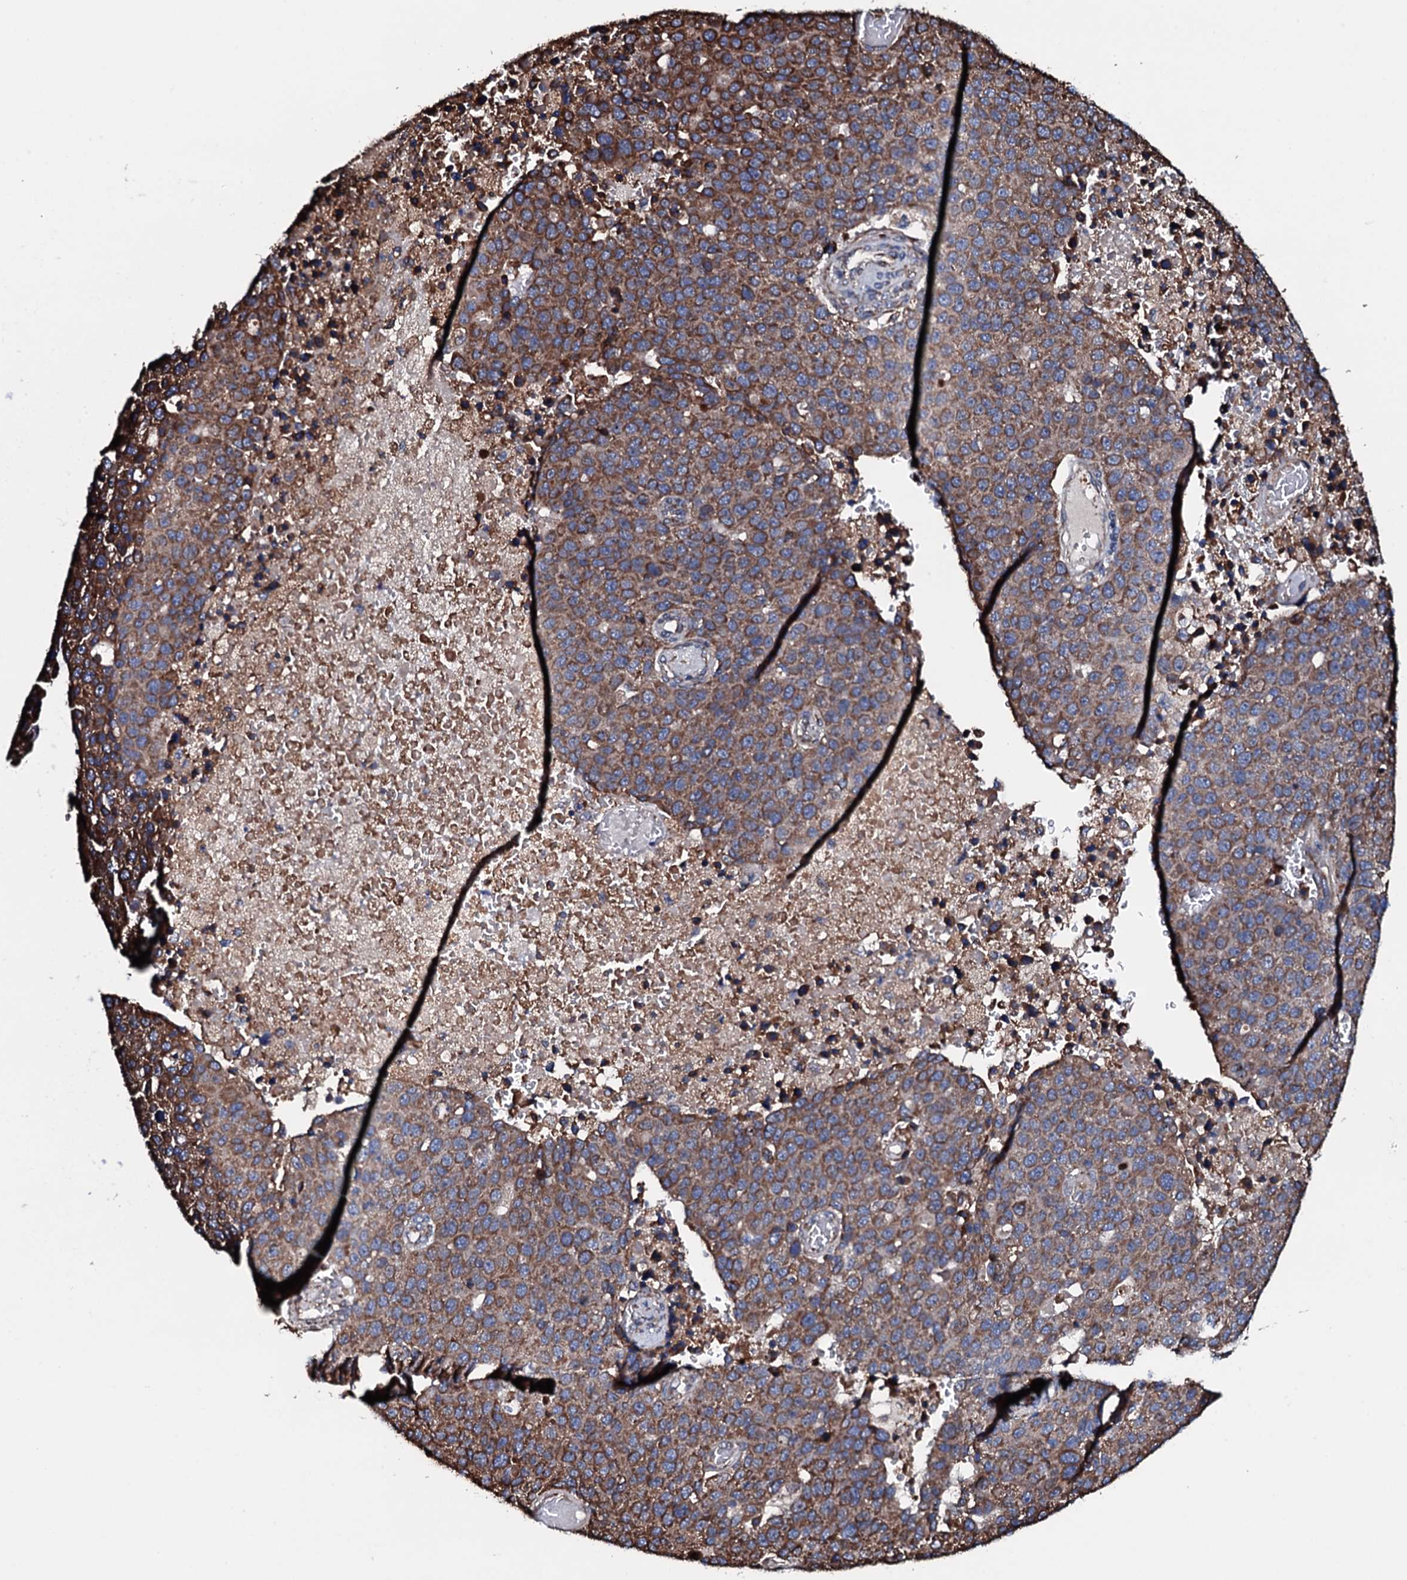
{"staining": {"intensity": "moderate", "quantity": ">75%", "location": "cytoplasmic/membranous"}, "tissue": "pancreatic cancer", "cell_type": "Tumor cells", "image_type": "cancer", "snomed": [{"axis": "morphology", "description": "Adenocarcinoma, NOS"}, {"axis": "topography", "description": "Pancreas"}], "caption": "Immunohistochemistry (IHC) photomicrograph of neoplastic tissue: human pancreatic adenocarcinoma stained using IHC shows medium levels of moderate protein expression localized specifically in the cytoplasmic/membranous of tumor cells, appearing as a cytoplasmic/membranous brown color.", "gene": "RAB12", "patient": {"sex": "female", "age": 61}}